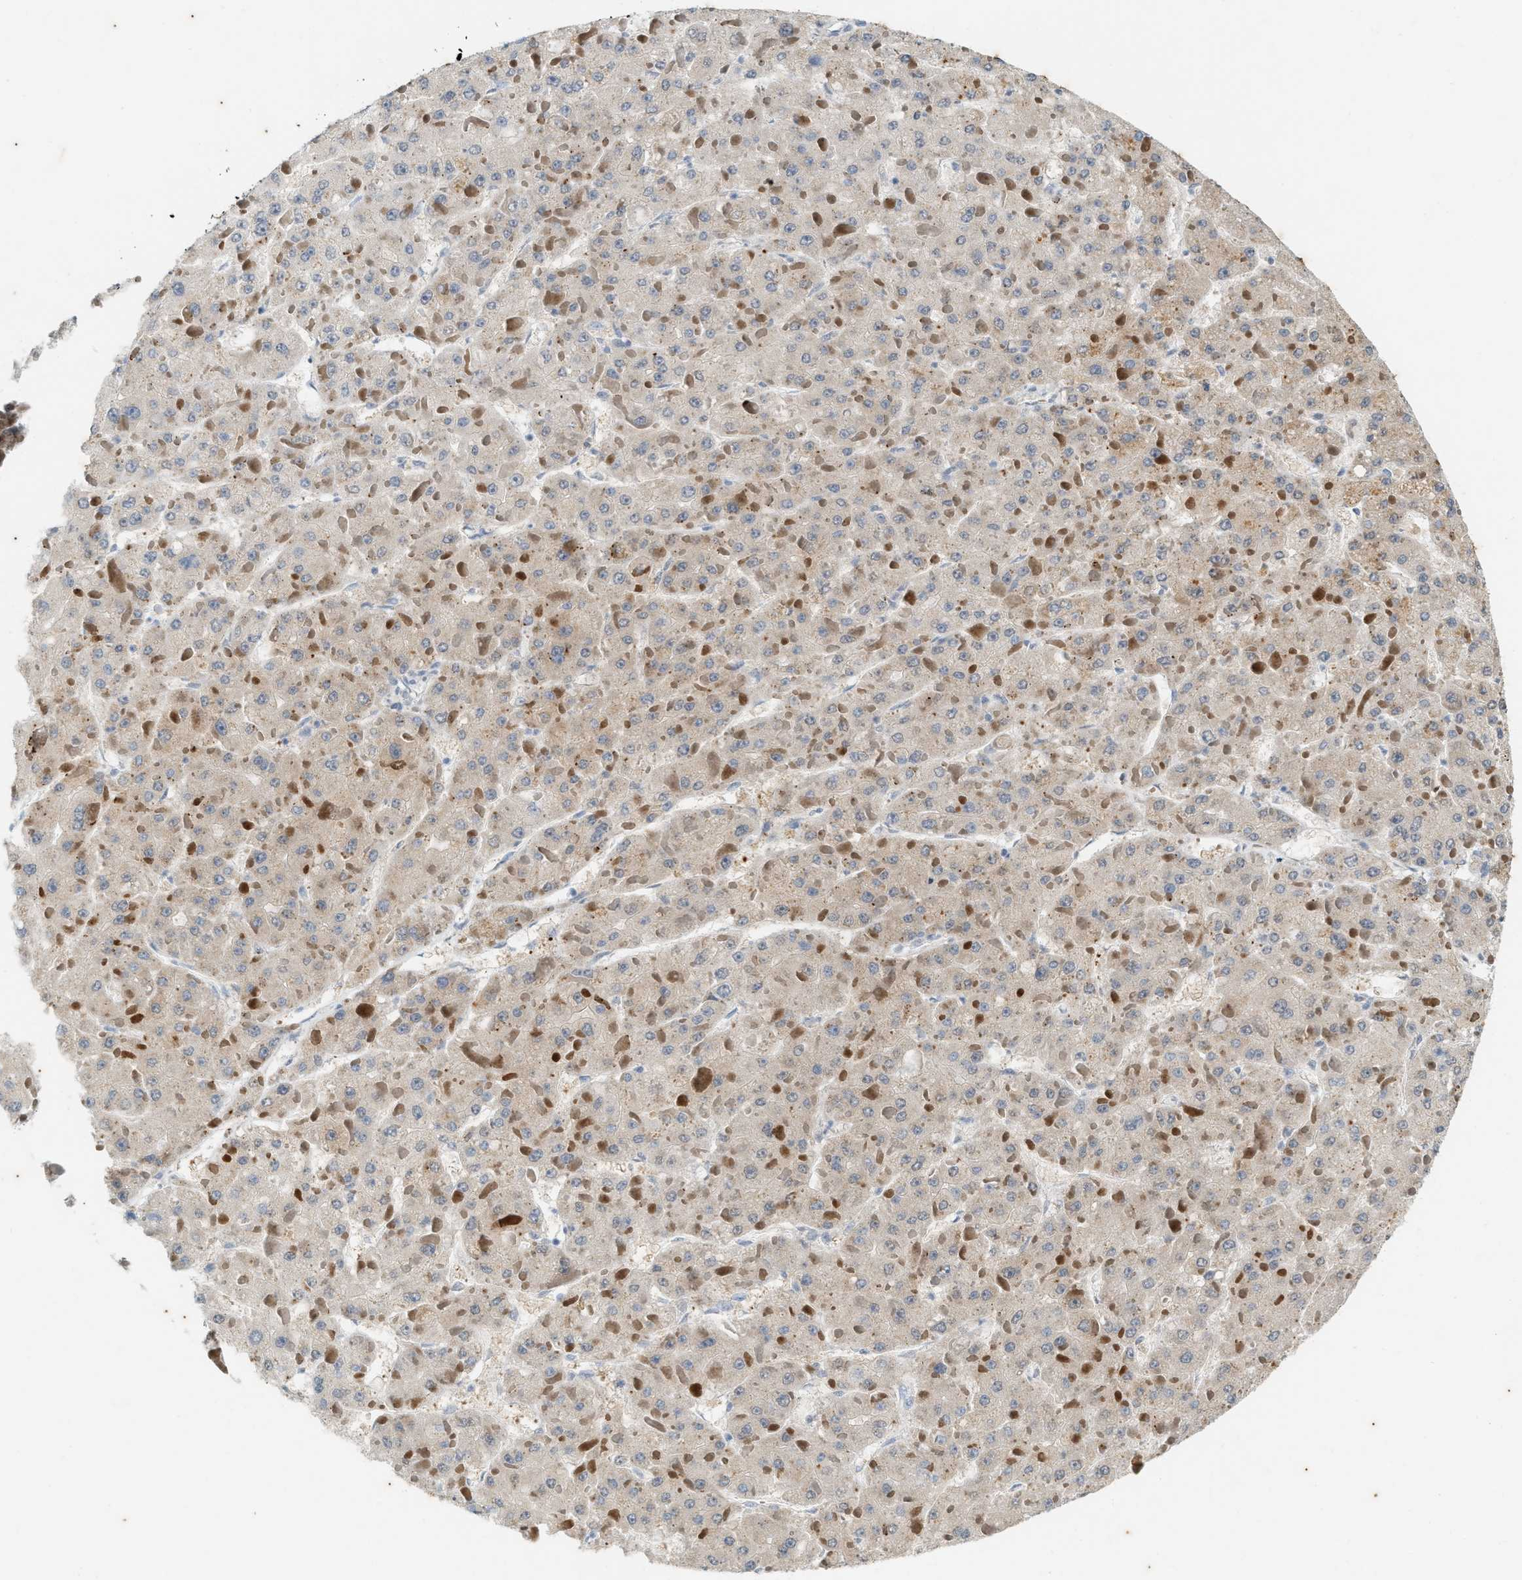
{"staining": {"intensity": "weak", "quantity": ">75%", "location": "cytoplasmic/membranous"}, "tissue": "liver cancer", "cell_type": "Tumor cells", "image_type": "cancer", "snomed": [{"axis": "morphology", "description": "Carcinoma, Hepatocellular, NOS"}, {"axis": "topography", "description": "Liver"}], "caption": "Human hepatocellular carcinoma (liver) stained for a protein (brown) displays weak cytoplasmic/membranous positive positivity in about >75% of tumor cells.", "gene": "CHPF2", "patient": {"sex": "female", "age": 73}}